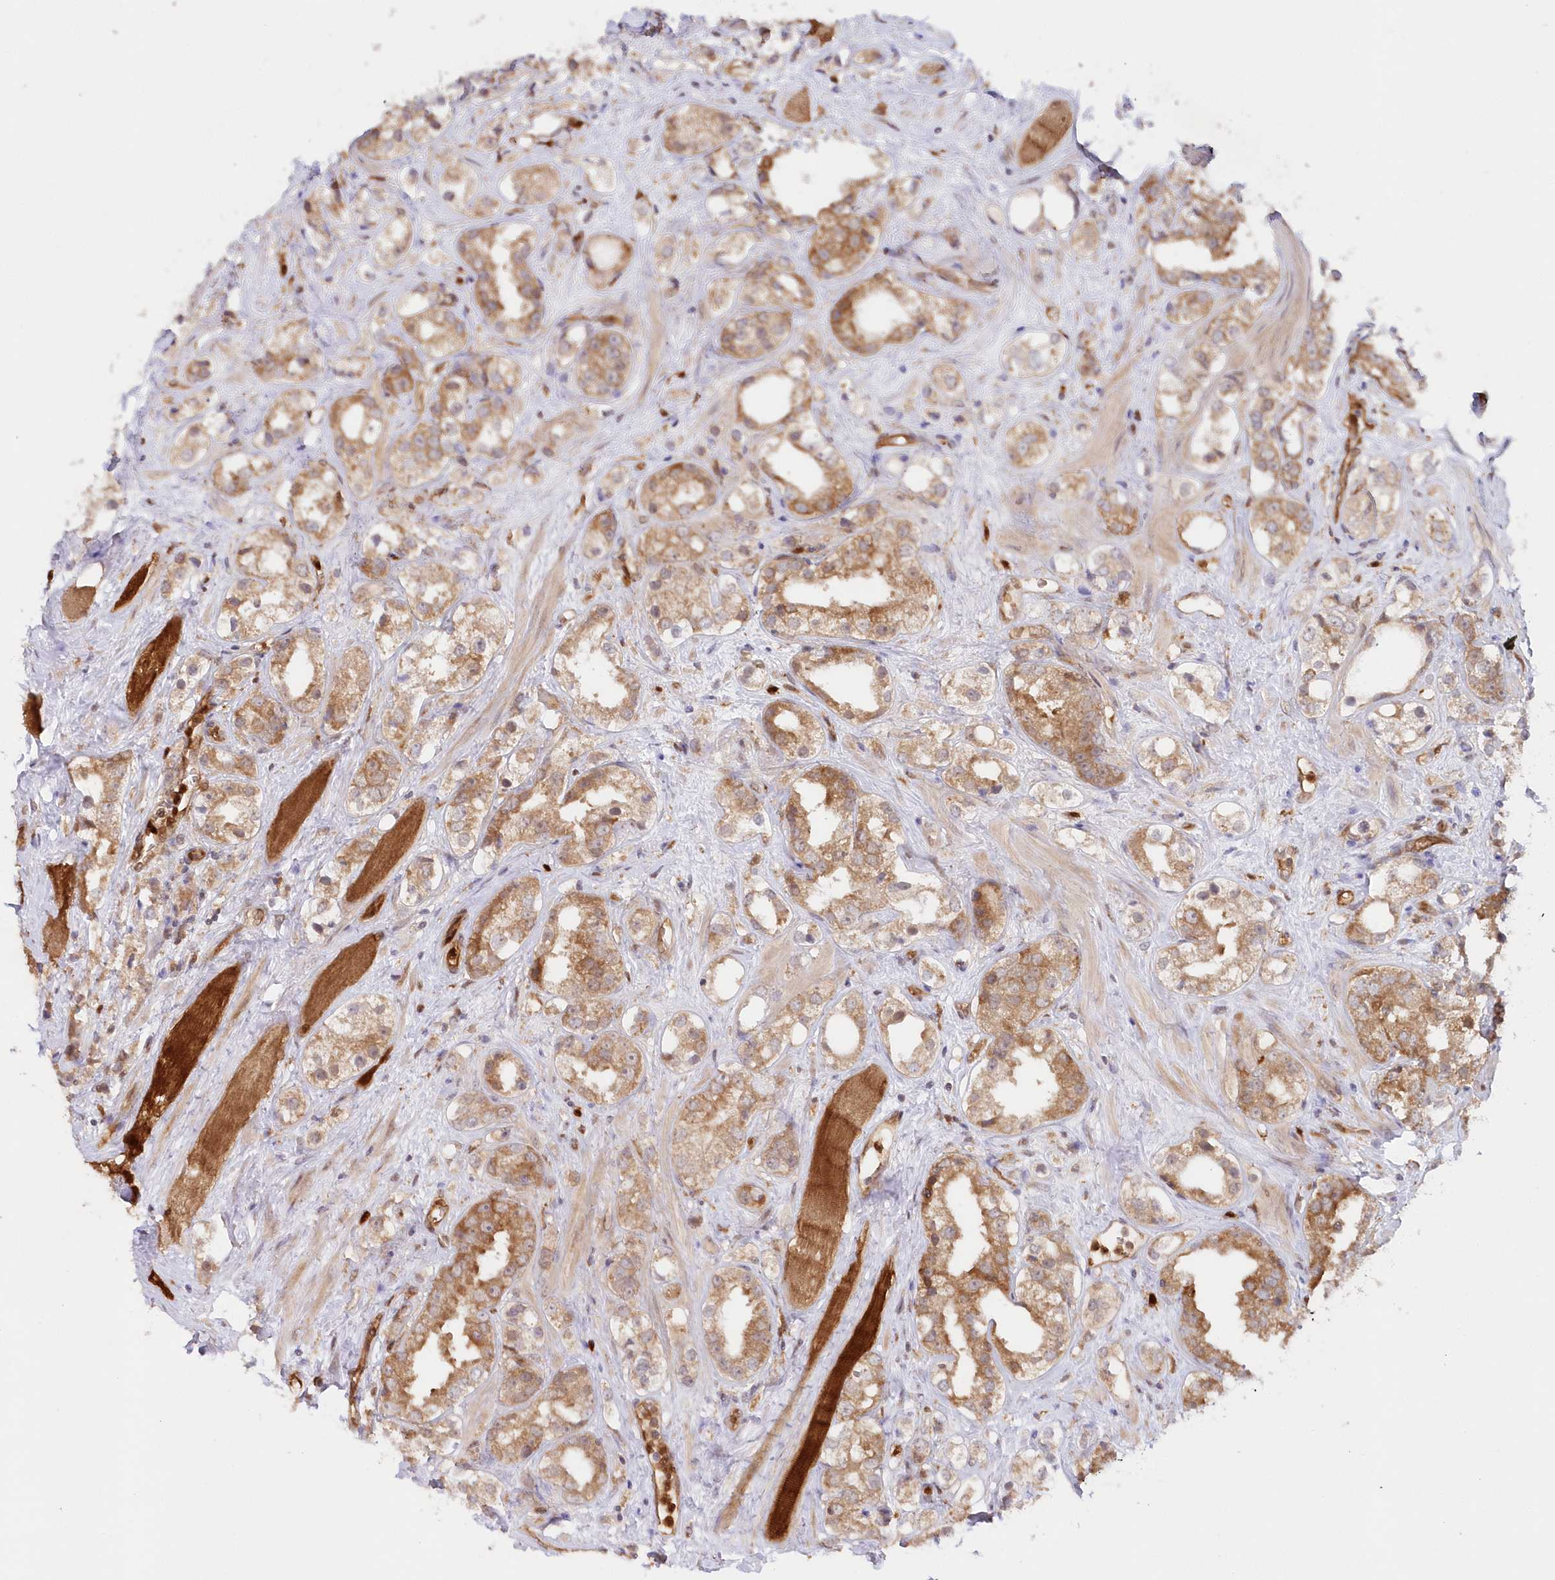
{"staining": {"intensity": "moderate", "quantity": ">75%", "location": "cytoplasmic/membranous"}, "tissue": "prostate cancer", "cell_type": "Tumor cells", "image_type": "cancer", "snomed": [{"axis": "morphology", "description": "Adenocarcinoma, NOS"}, {"axis": "topography", "description": "Prostate"}], "caption": "A photomicrograph showing moderate cytoplasmic/membranous positivity in approximately >75% of tumor cells in prostate adenocarcinoma, as visualized by brown immunohistochemical staining.", "gene": "GBE1", "patient": {"sex": "male", "age": 79}}